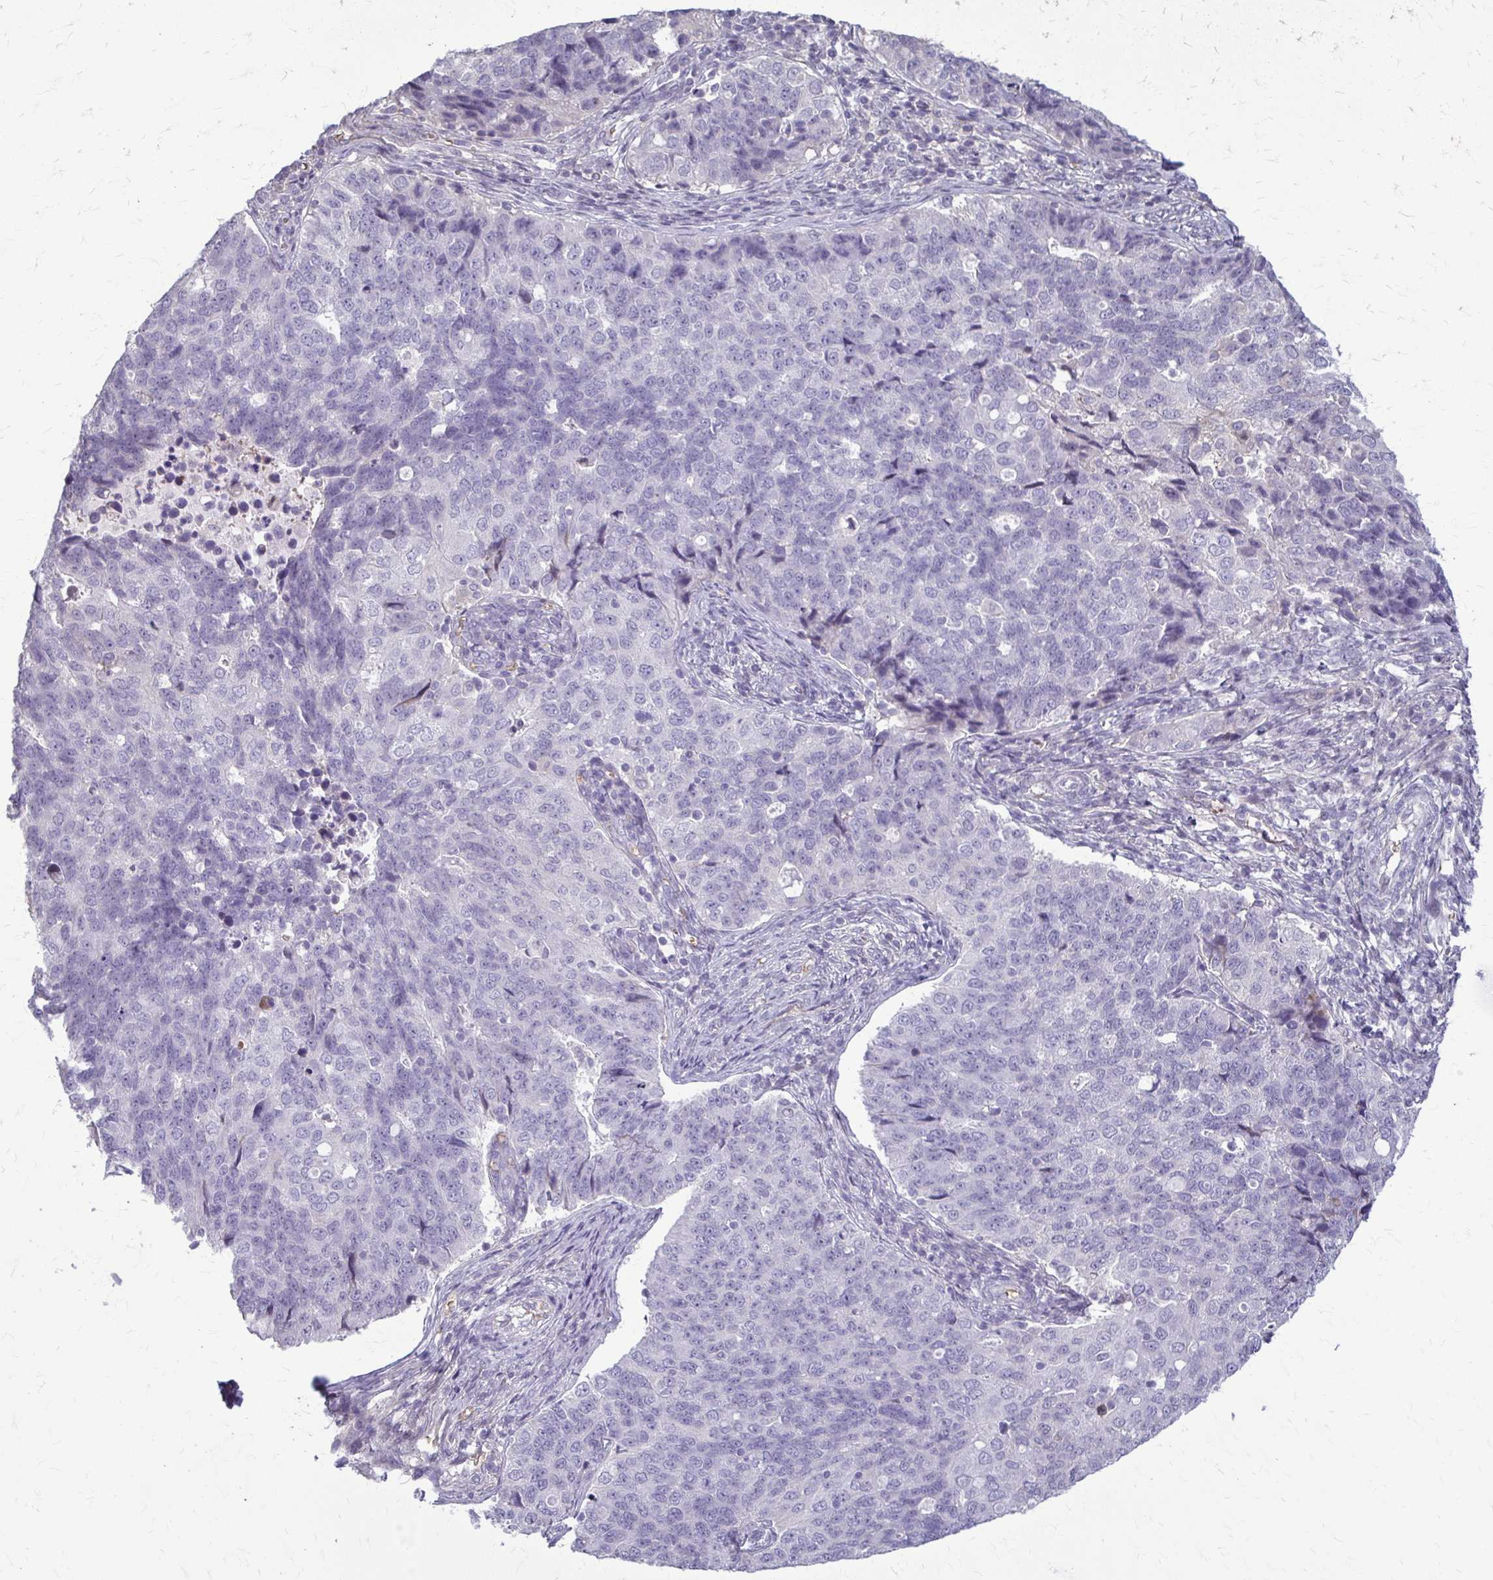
{"staining": {"intensity": "negative", "quantity": "none", "location": "none"}, "tissue": "endometrial cancer", "cell_type": "Tumor cells", "image_type": "cancer", "snomed": [{"axis": "morphology", "description": "Adenocarcinoma, NOS"}, {"axis": "topography", "description": "Endometrium"}], "caption": "This histopathology image is of endometrial adenocarcinoma stained with IHC to label a protein in brown with the nuclei are counter-stained blue. There is no staining in tumor cells.", "gene": "ZNF34", "patient": {"sex": "female", "age": 43}}